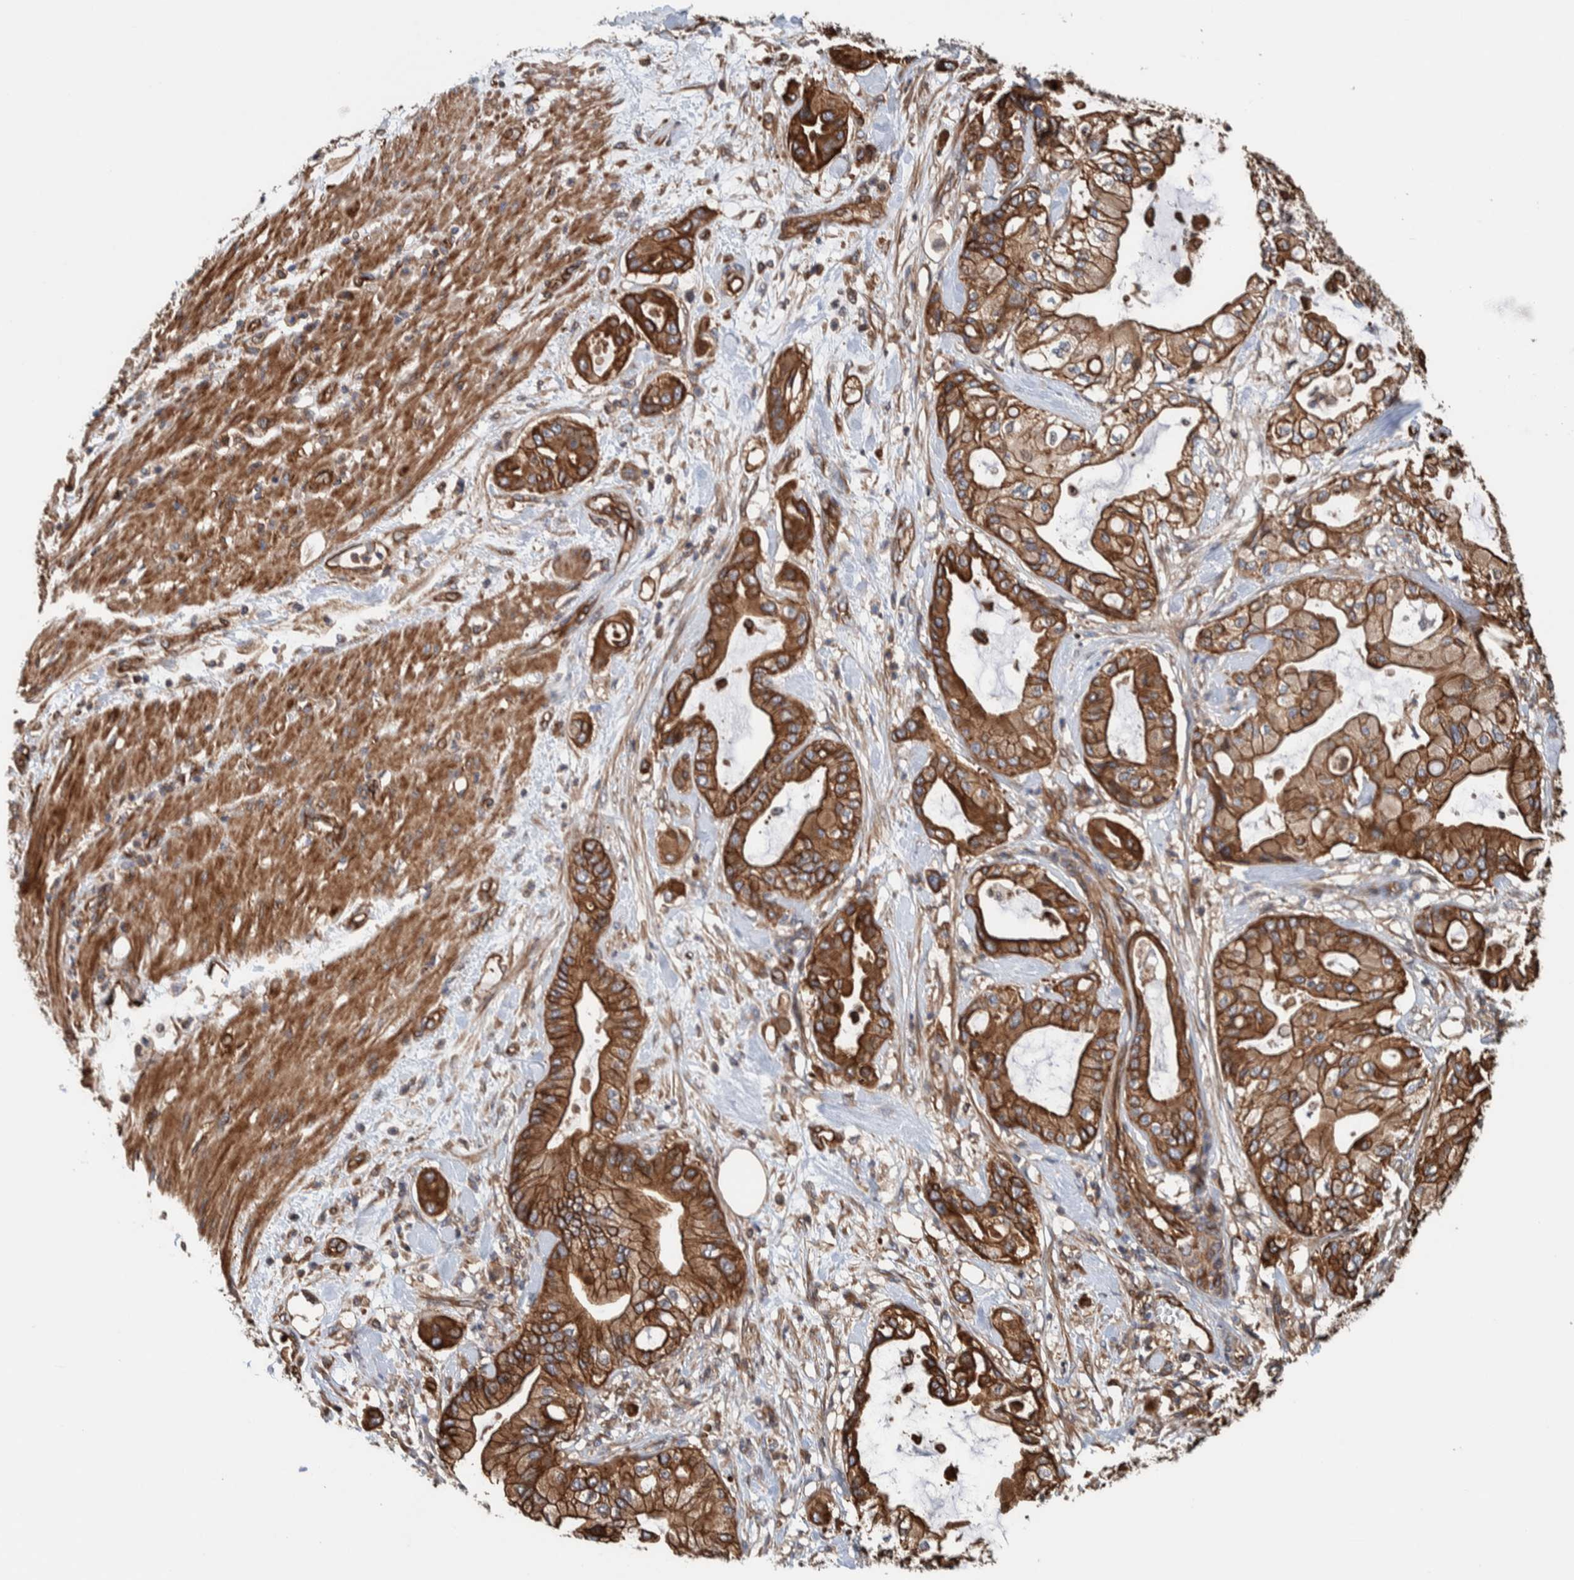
{"staining": {"intensity": "strong", "quantity": ">75%", "location": "cytoplasmic/membranous"}, "tissue": "pancreatic cancer", "cell_type": "Tumor cells", "image_type": "cancer", "snomed": [{"axis": "morphology", "description": "Adenocarcinoma, NOS"}, {"axis": "morphology", "description": "Adenocarcinoma, metastatic, NOS"}, {"axis": "topography", "description": "Lymph node"}, {"axis": "topography", "description": "Pancreas"}, {"axis": "topography", "description": "Duodenum"}], "caption": "A high-resolution image shows immunohistochemistry (IHC) staining of adenocarcinoma (pancreatic), which shows strong cytoplasmic/membranous expression in about >75% of tumor cells. The protein of interest is shown in brown color, while the nuclei are stained blue.", "gene": "PKD1L1", "patient": {"sex": "female", "age": 64}}